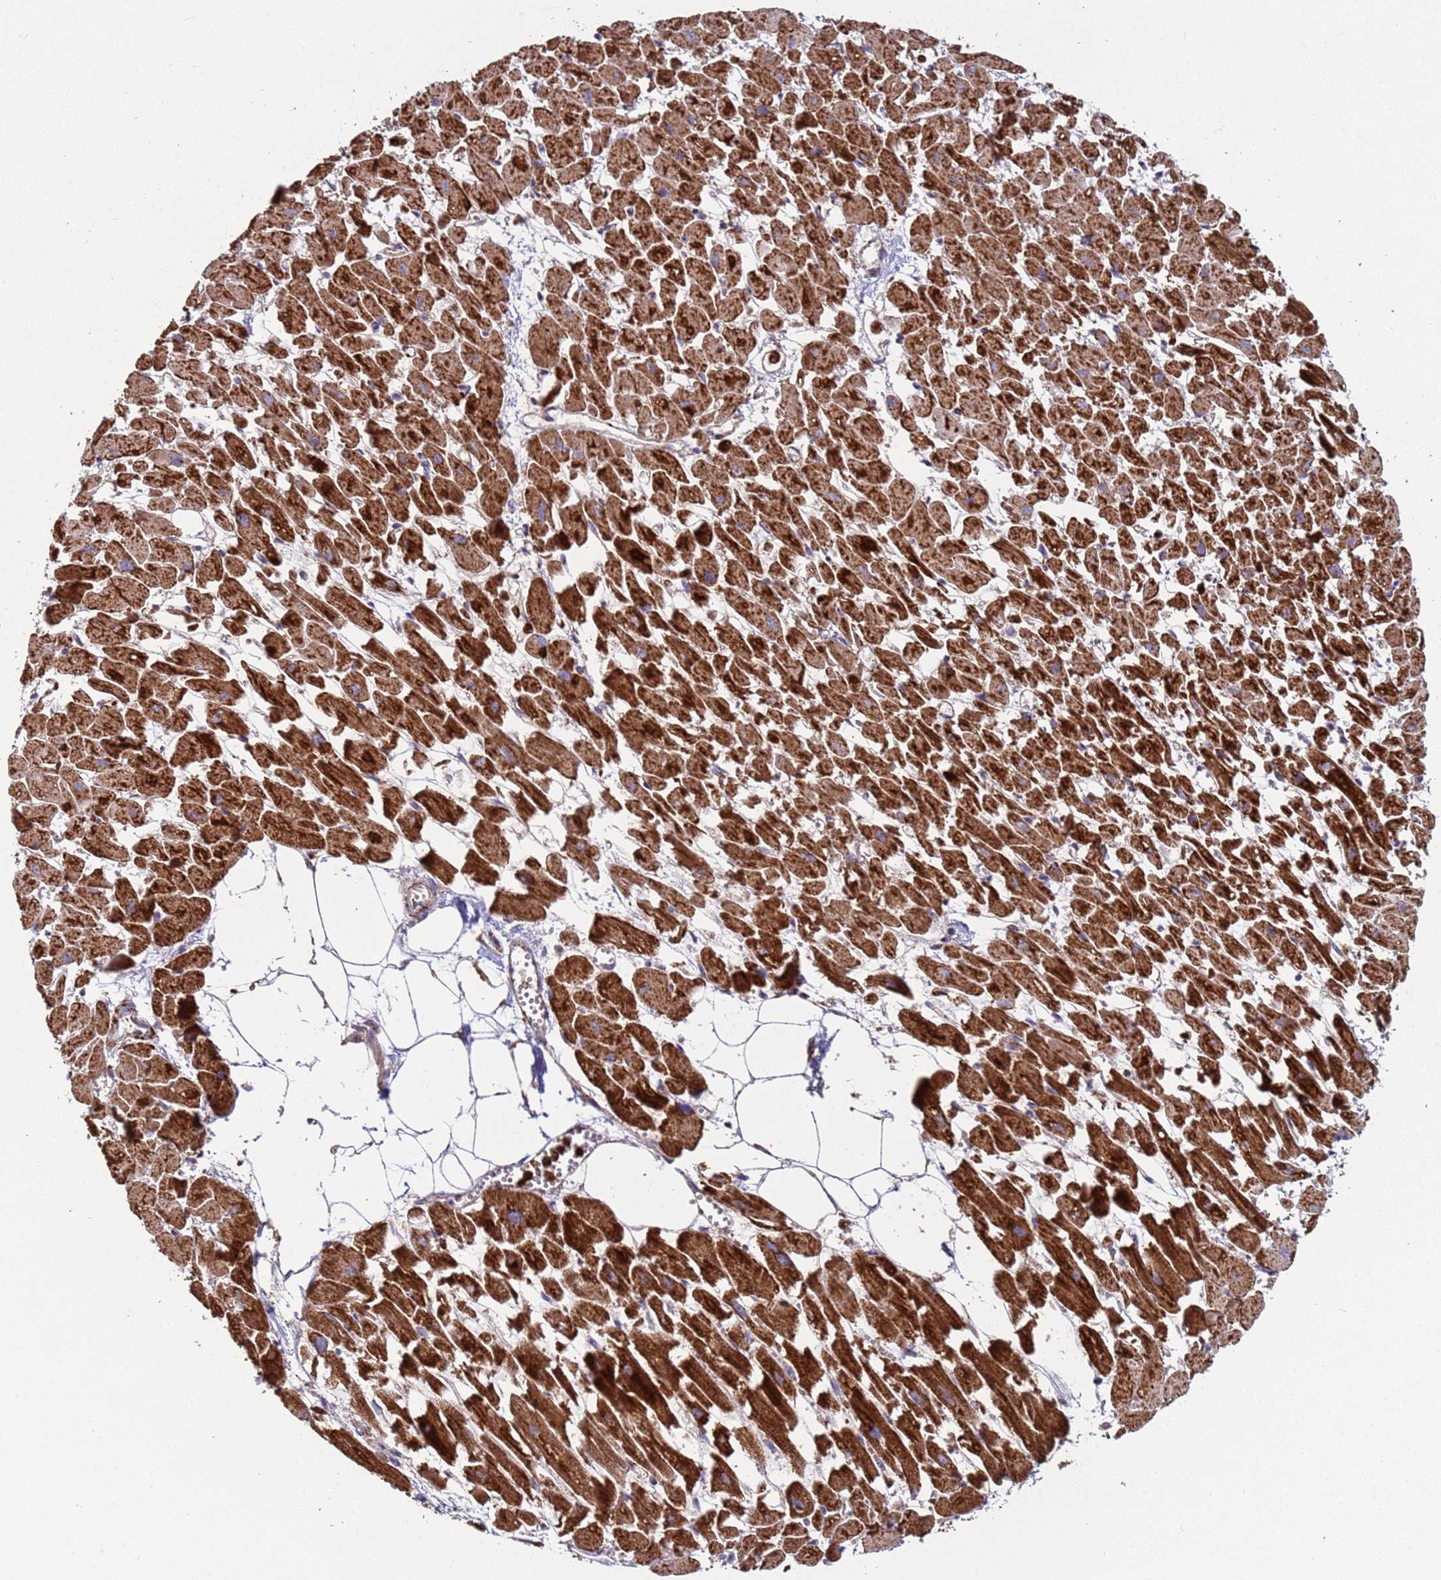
{"staining": {"intensity": "strong", "quantity": ">75%", "location": "cytoplasmic/membranous"}, "tissue": "heart muscle", "cell_type": "Cardiomyocytes", "image_type": "normal", "snomed": [{"axis": "morphology", "description": "Normal tissue, NOS"}, {"axis": "topography", "description": "Heart"}], "caption": "This is an image of immunohistochemistry (IHC) staining of unremarkable heart muscle, which shows strong staining in the cytoplasmic/membranous of cardiomyocytes.", "gene": "FBXO33", "patient": {"sex": "female", "age": 64}}